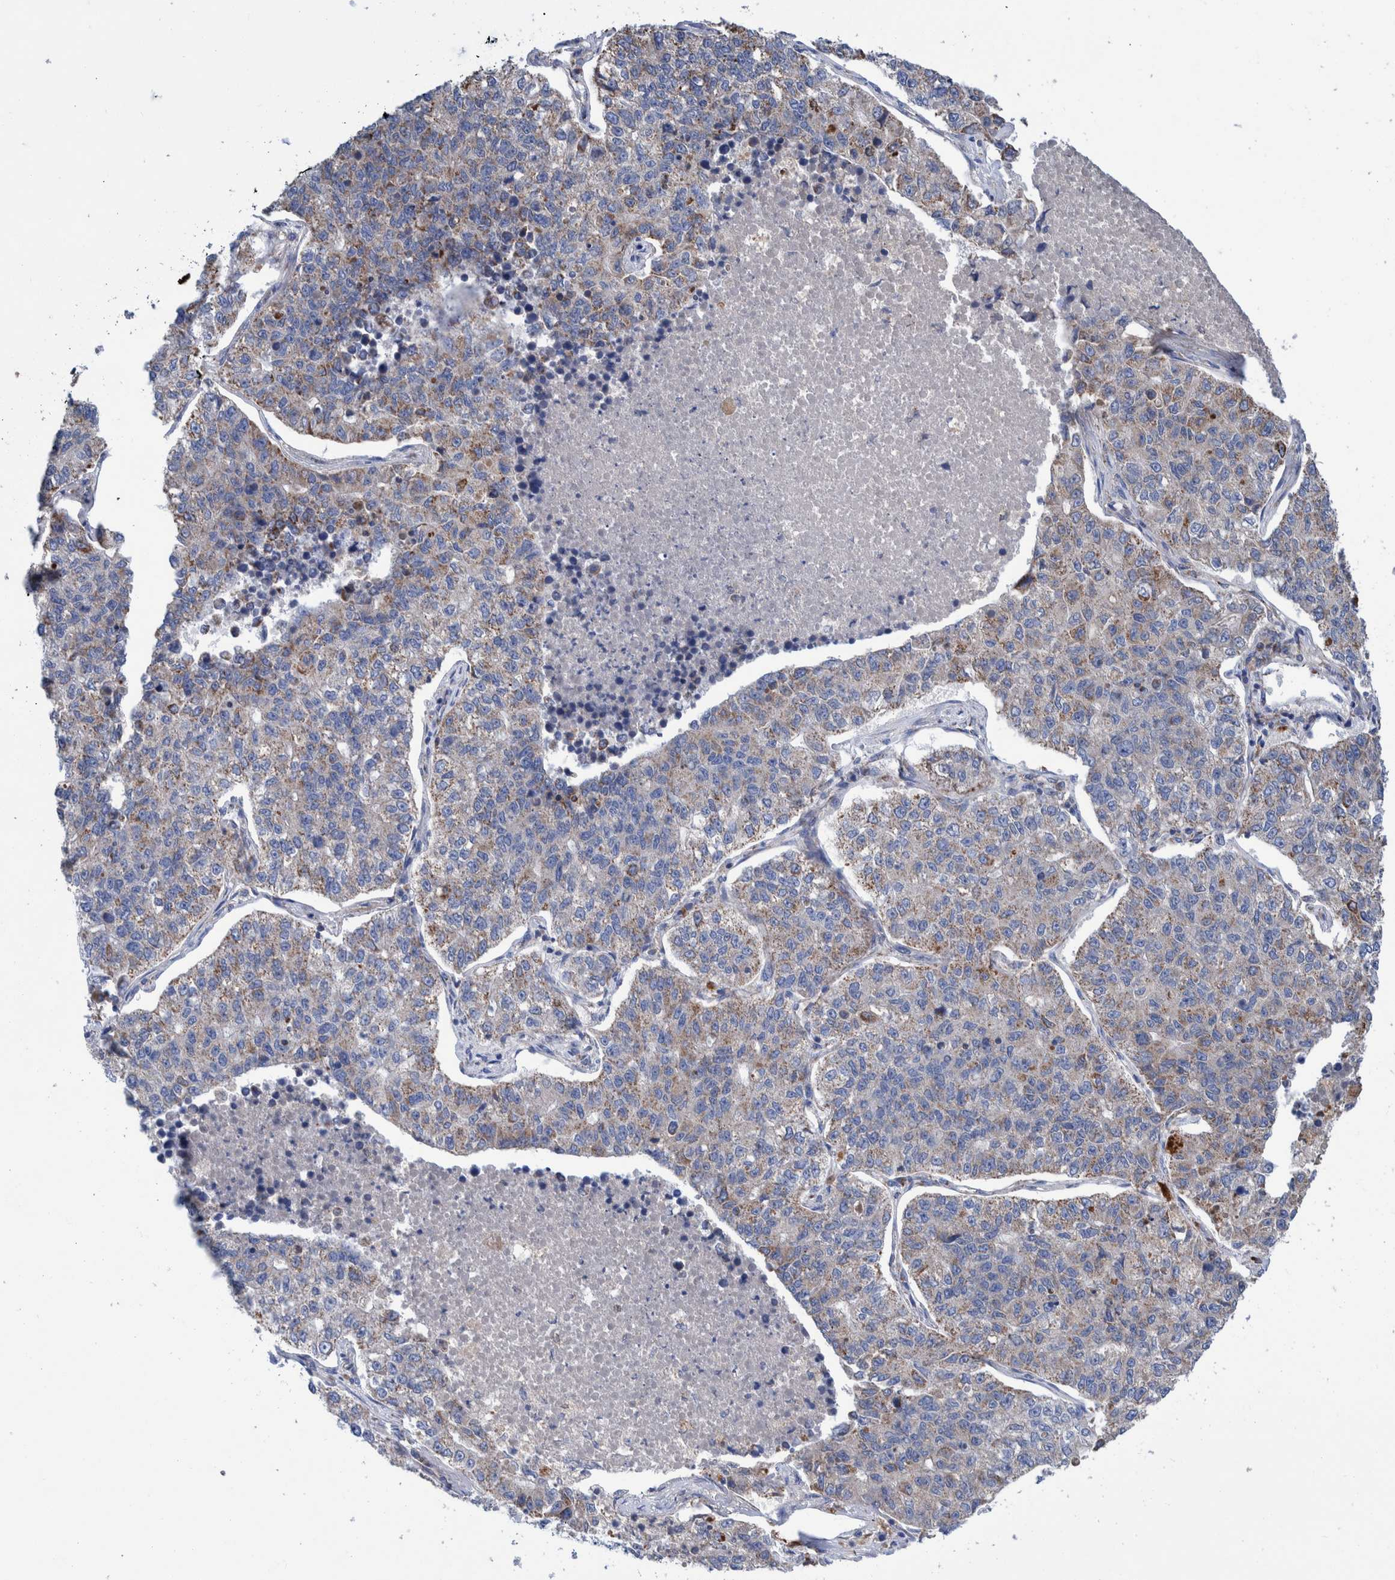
{"staining": {"intensity": "moderate", "quantity": "25%-75%", "location": "cytoplasmic/membranous"}, "tissue": "lung cancer", "cell_type": "Tumor cells", "image_type": "cancer", "snomed": [{"axis": "morphology", "description": "Adenocarcinoma, NOS"}, {"axis": "topography", "description": "Lung"}], "caption": "The histopathology image demonstrates staining of lung adenocarcinoma, revealing moderate cytoplasmic/membranous protein staining (brown color) within tumor cells.", "gene": "DECR1", "patient": {"sex": "male", "age": 49}}